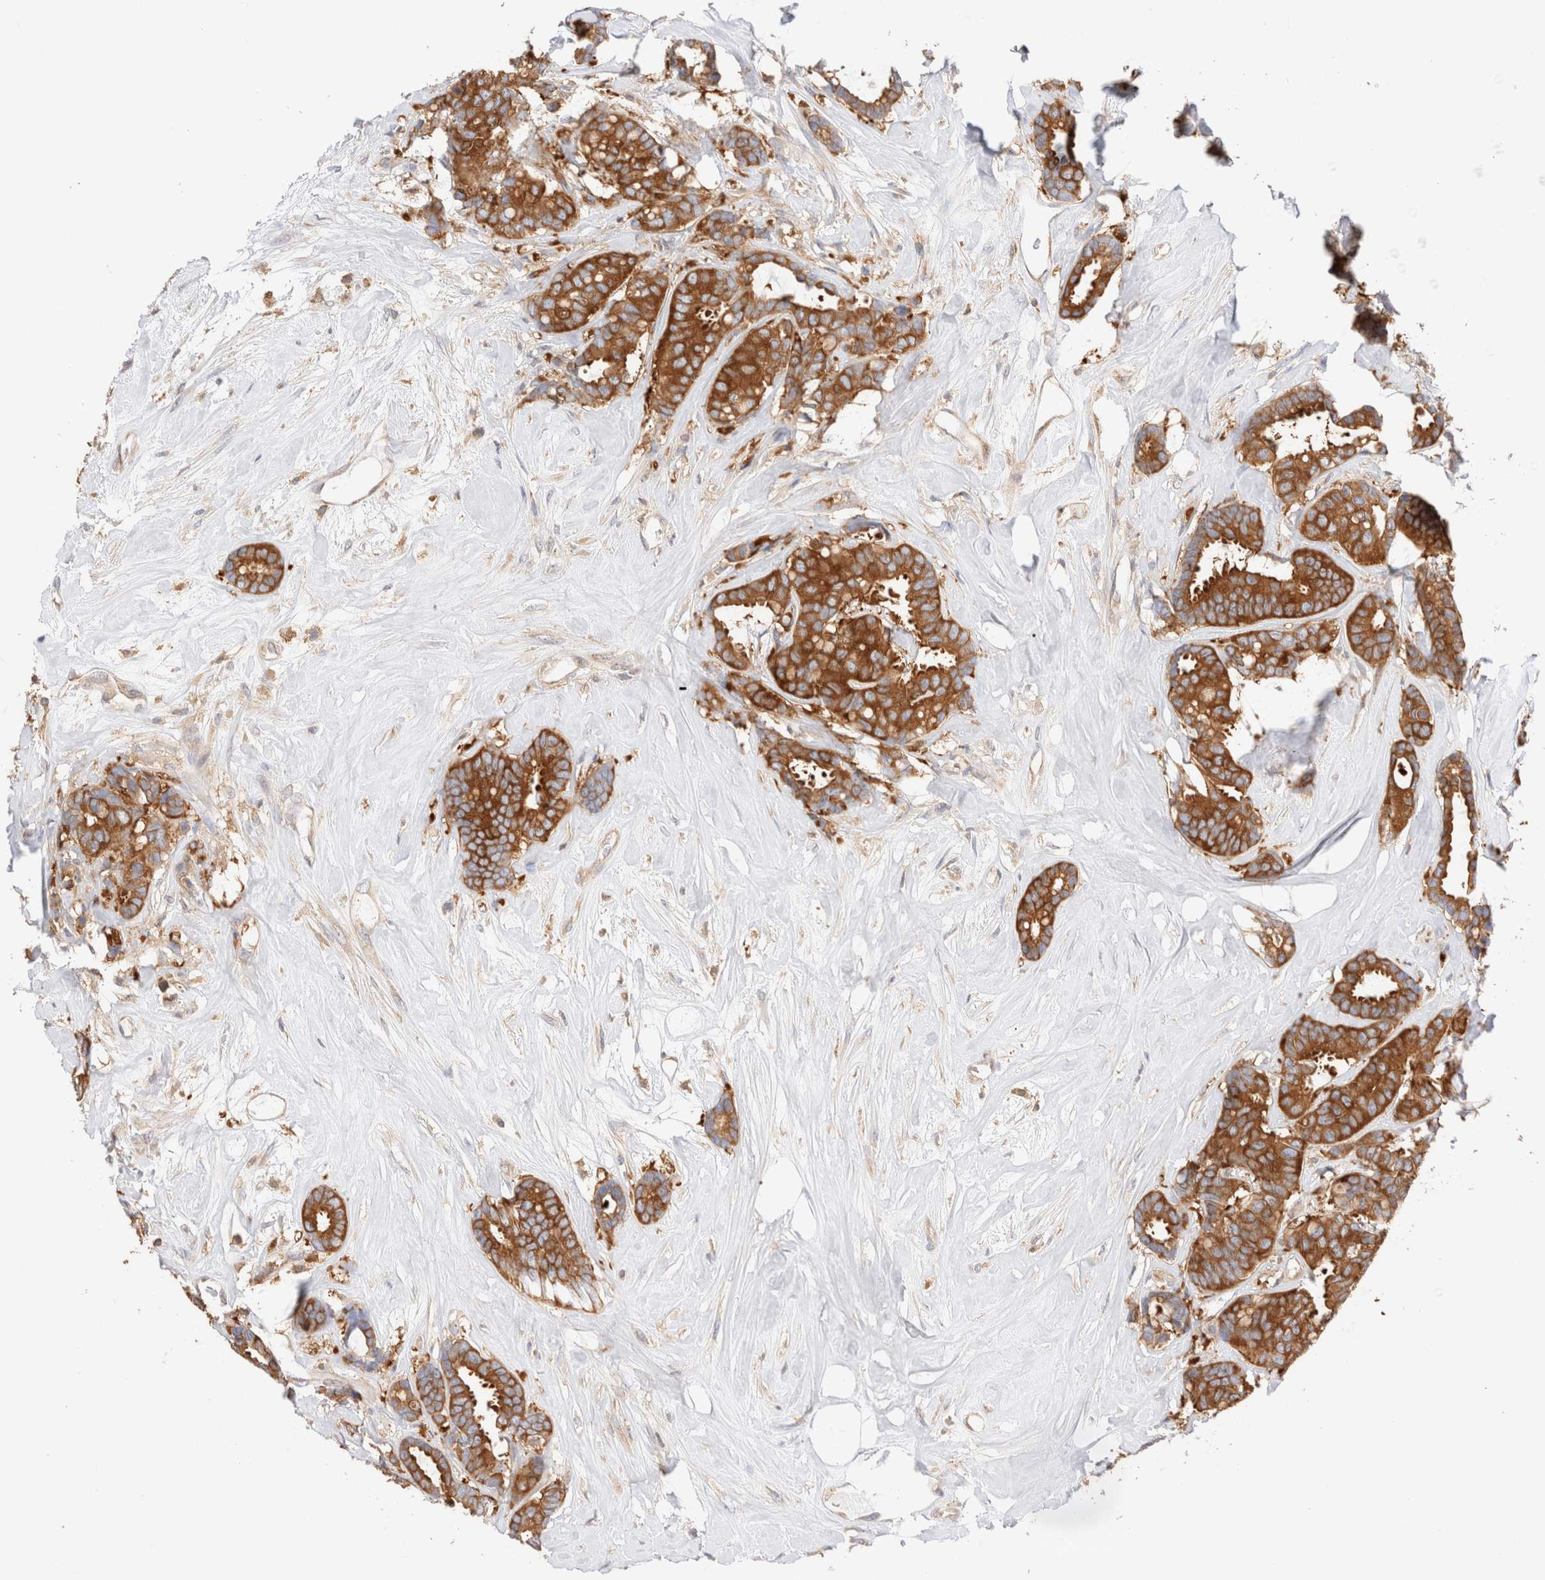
{"staining": {"intensity": "strong", "quantity": ">75%", "location": "cytoplasmic/membranous"}, "tissue": "breast cancer", "cell_type": "Tumor cells", "image_type": "cancer", "snomed": [{"axis": "morphology", "description": "Duct carcinoma"}, {"axis": "topography", "description": "Breast"}], "caption": "Human infiltrating ductal carcinoma (breast) stained with a brown dye displays strong cytoplasmic/membranous positive staining in approximately >75% of tumor cells.", "gene": "RABEP1", "patient": {"sex": "female", "age": 87}}